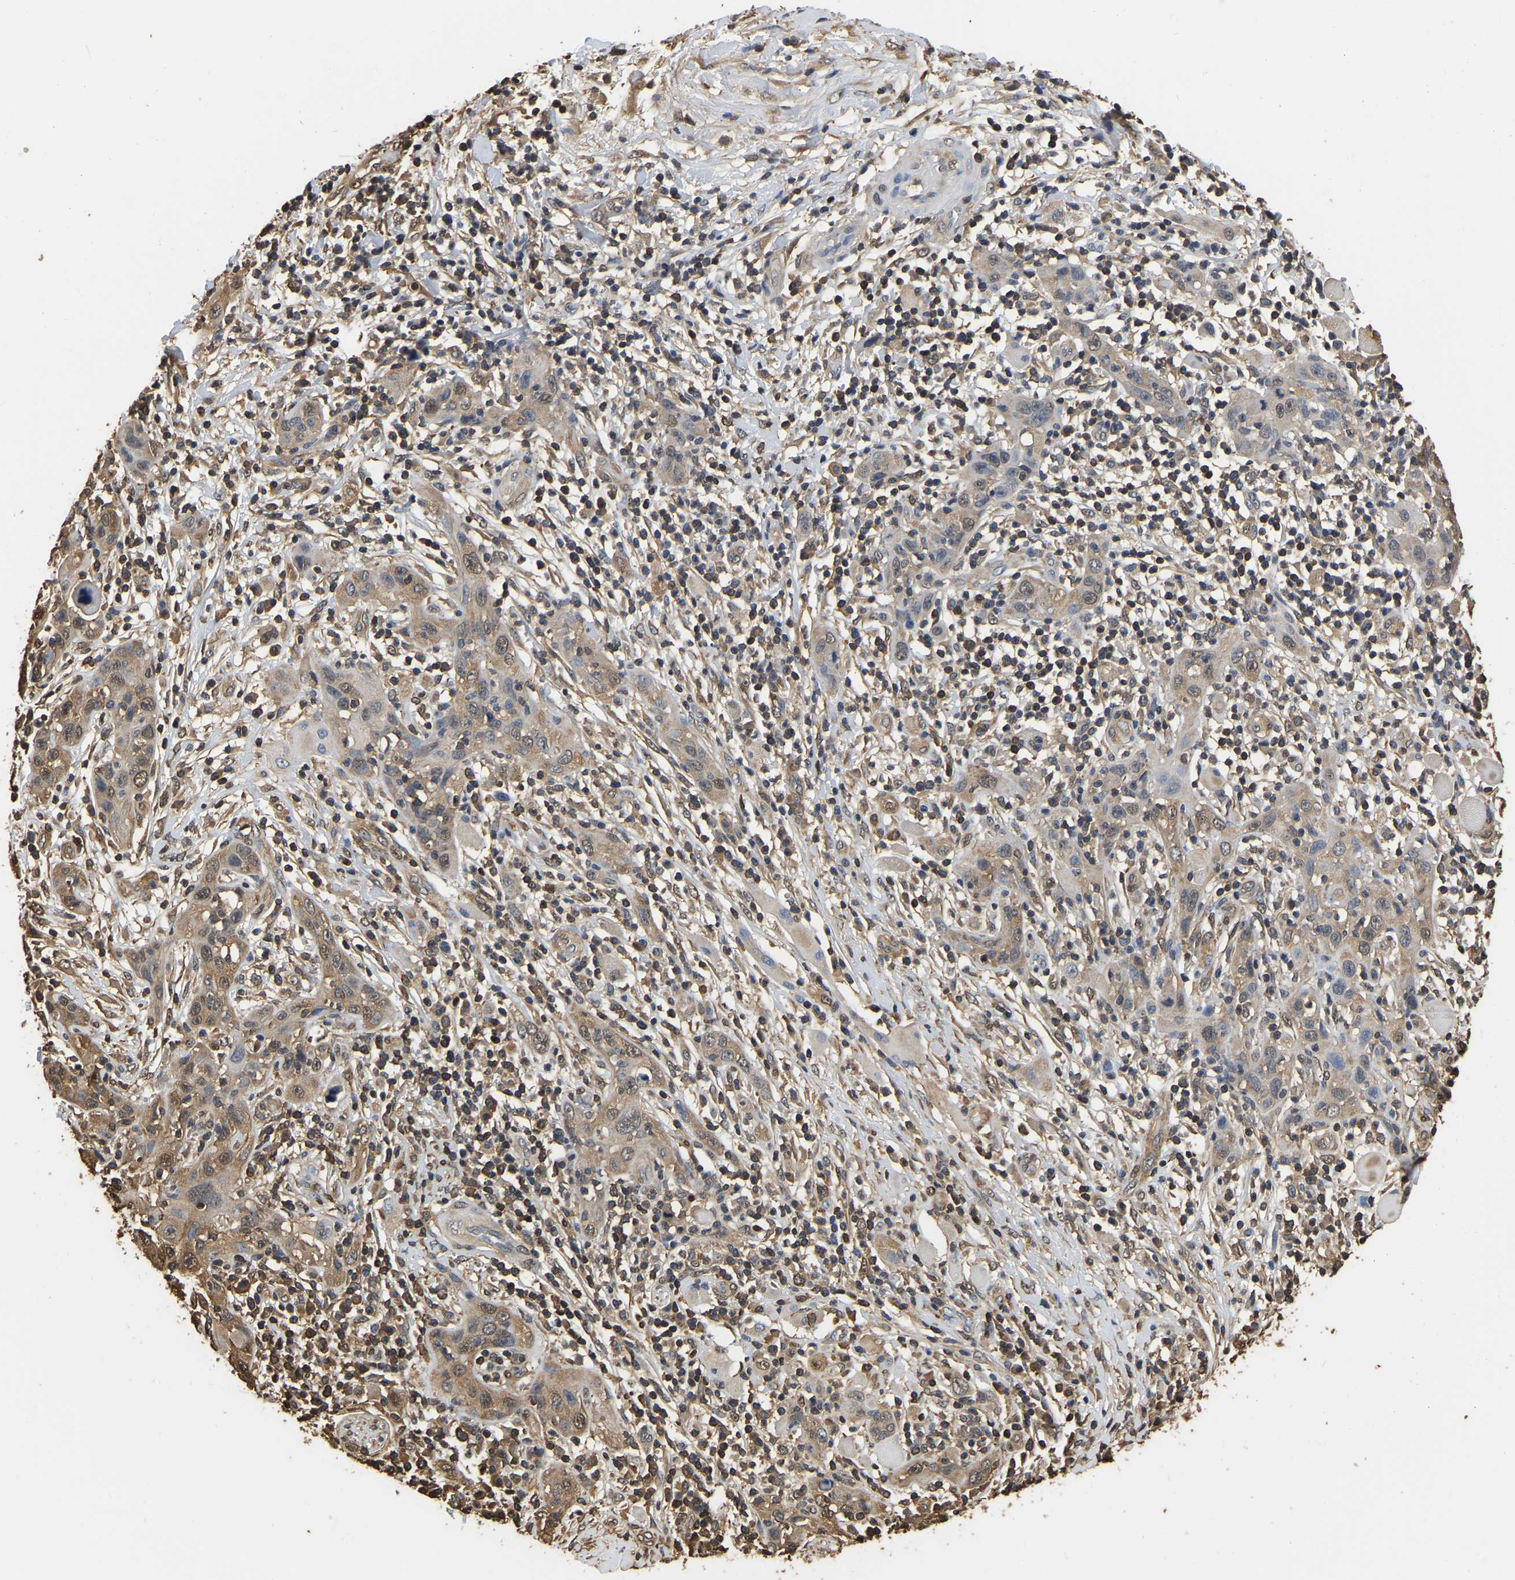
{"staining": {"intensity": "weak", "quantity": ">75%", "location": "cytoplasmic/membranous"}, "tissue": "skin cancer", "cell_type": "Tumor cells", "image_type": "cancer", "snomed": [{"axis": "morphology", "description": "Squamous cell carcinoma, NOS"}, {"axis": "topography", "description": "Skin"}], "caption": "Immunohistochemical staining of skin squamous cell carcinoma displays weak cytoplasmic/membranous protein expression in about >75% of tumor cells.", "gene": "LDHB", "patient": {"sex": "female", "age": 88}}